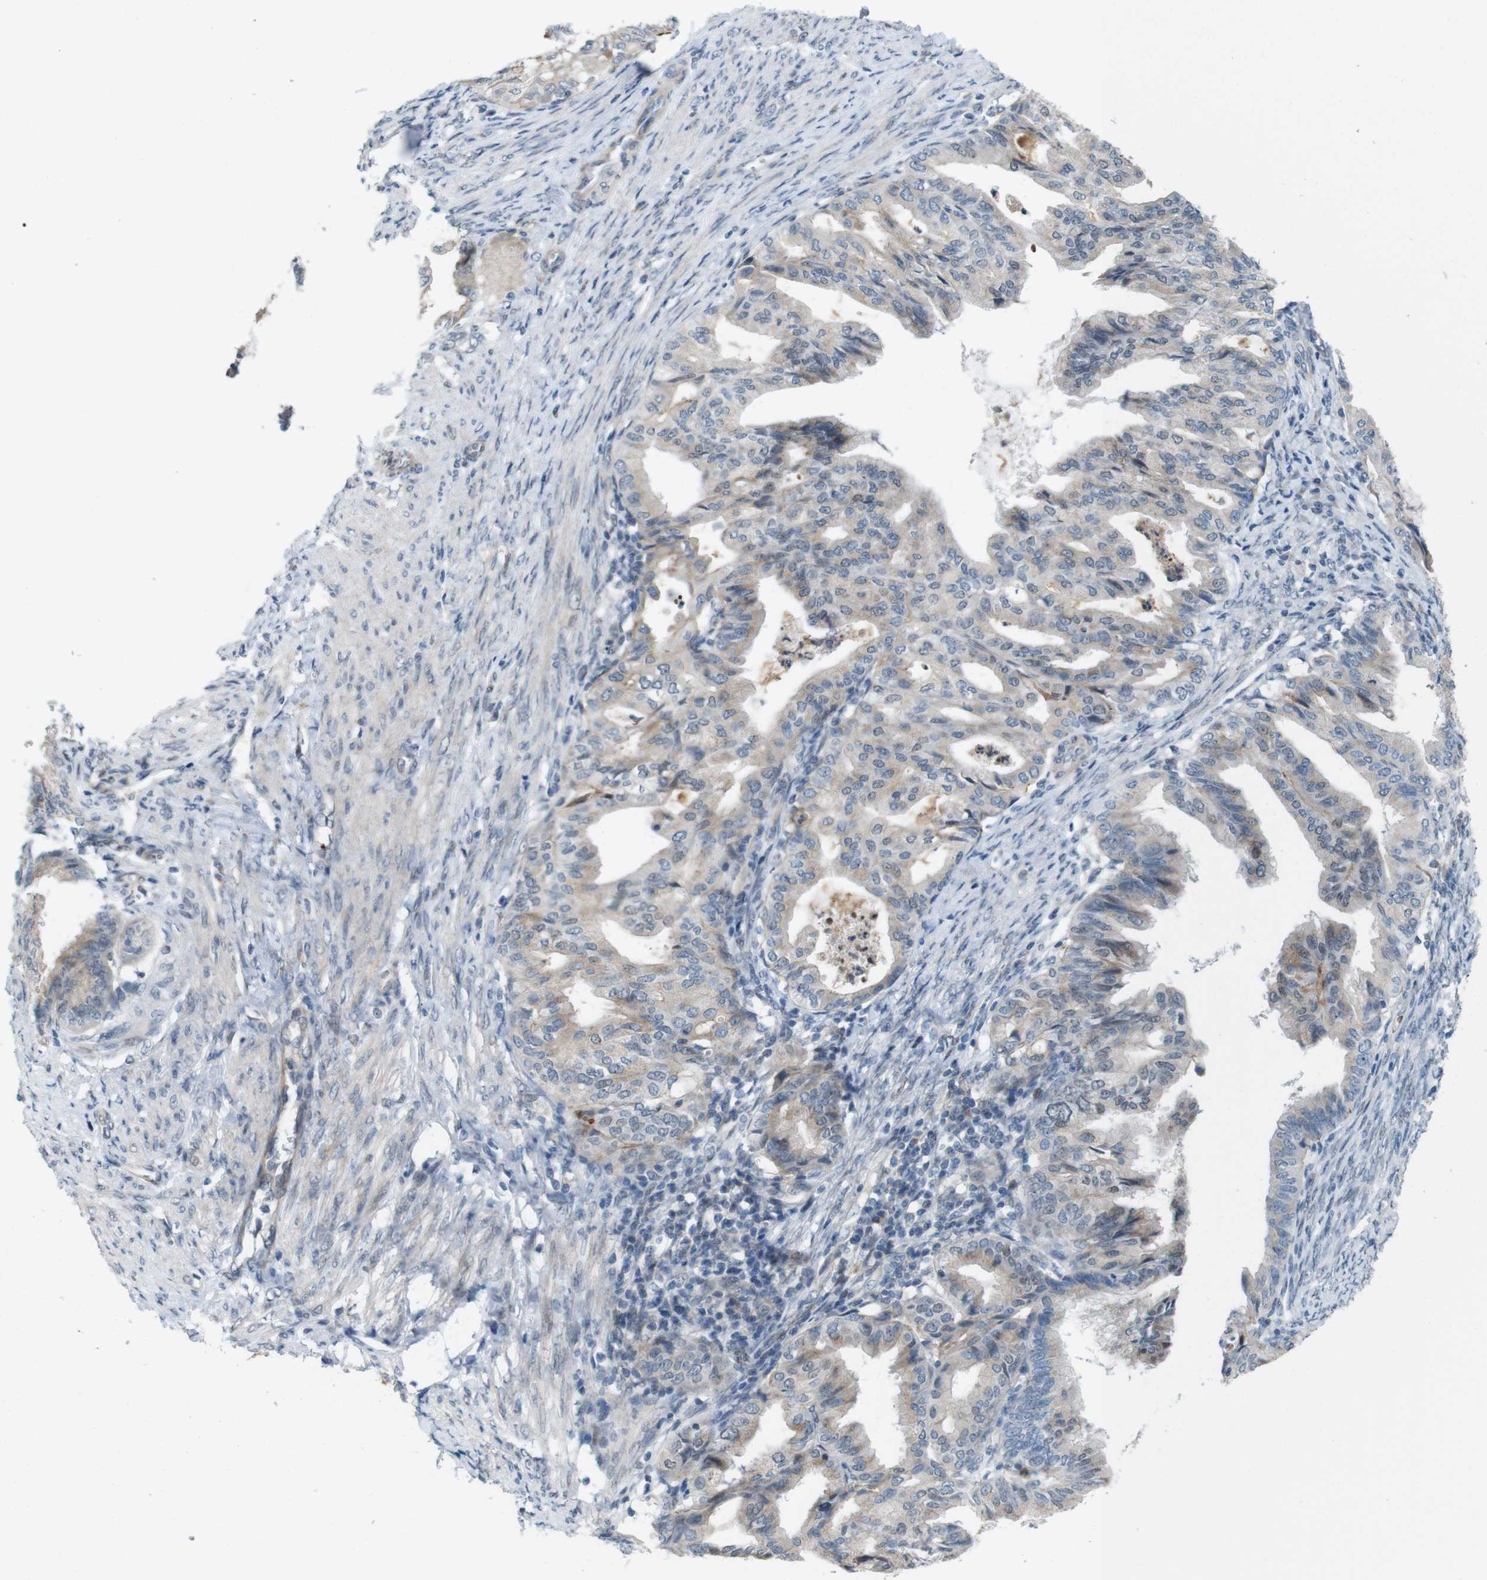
{"staining": {"intensity": "weak", "quantity": ">75%", "location": "cytoplasmic/membranous"}, "tissue": "endometrial cancer", "cell_type": "Tumor cells", "image_type": "cancer", "snomed": [{"axis": "morphology", "description": "Adenocarcinoma, NOS"}, {"axis": "topography", "description": "Endometrium"}], "caption": "This image displays adenocarcinoma (endometrial) stained with immunohistochemistry (IHC) to label a protein in brown. The cytoplasmic/membranous of tumor cells show weak positivity for the protein. Nuclei are counter-stained blue.", "gene": "SKI", "patient": {"sex": "female", "age": 86}}